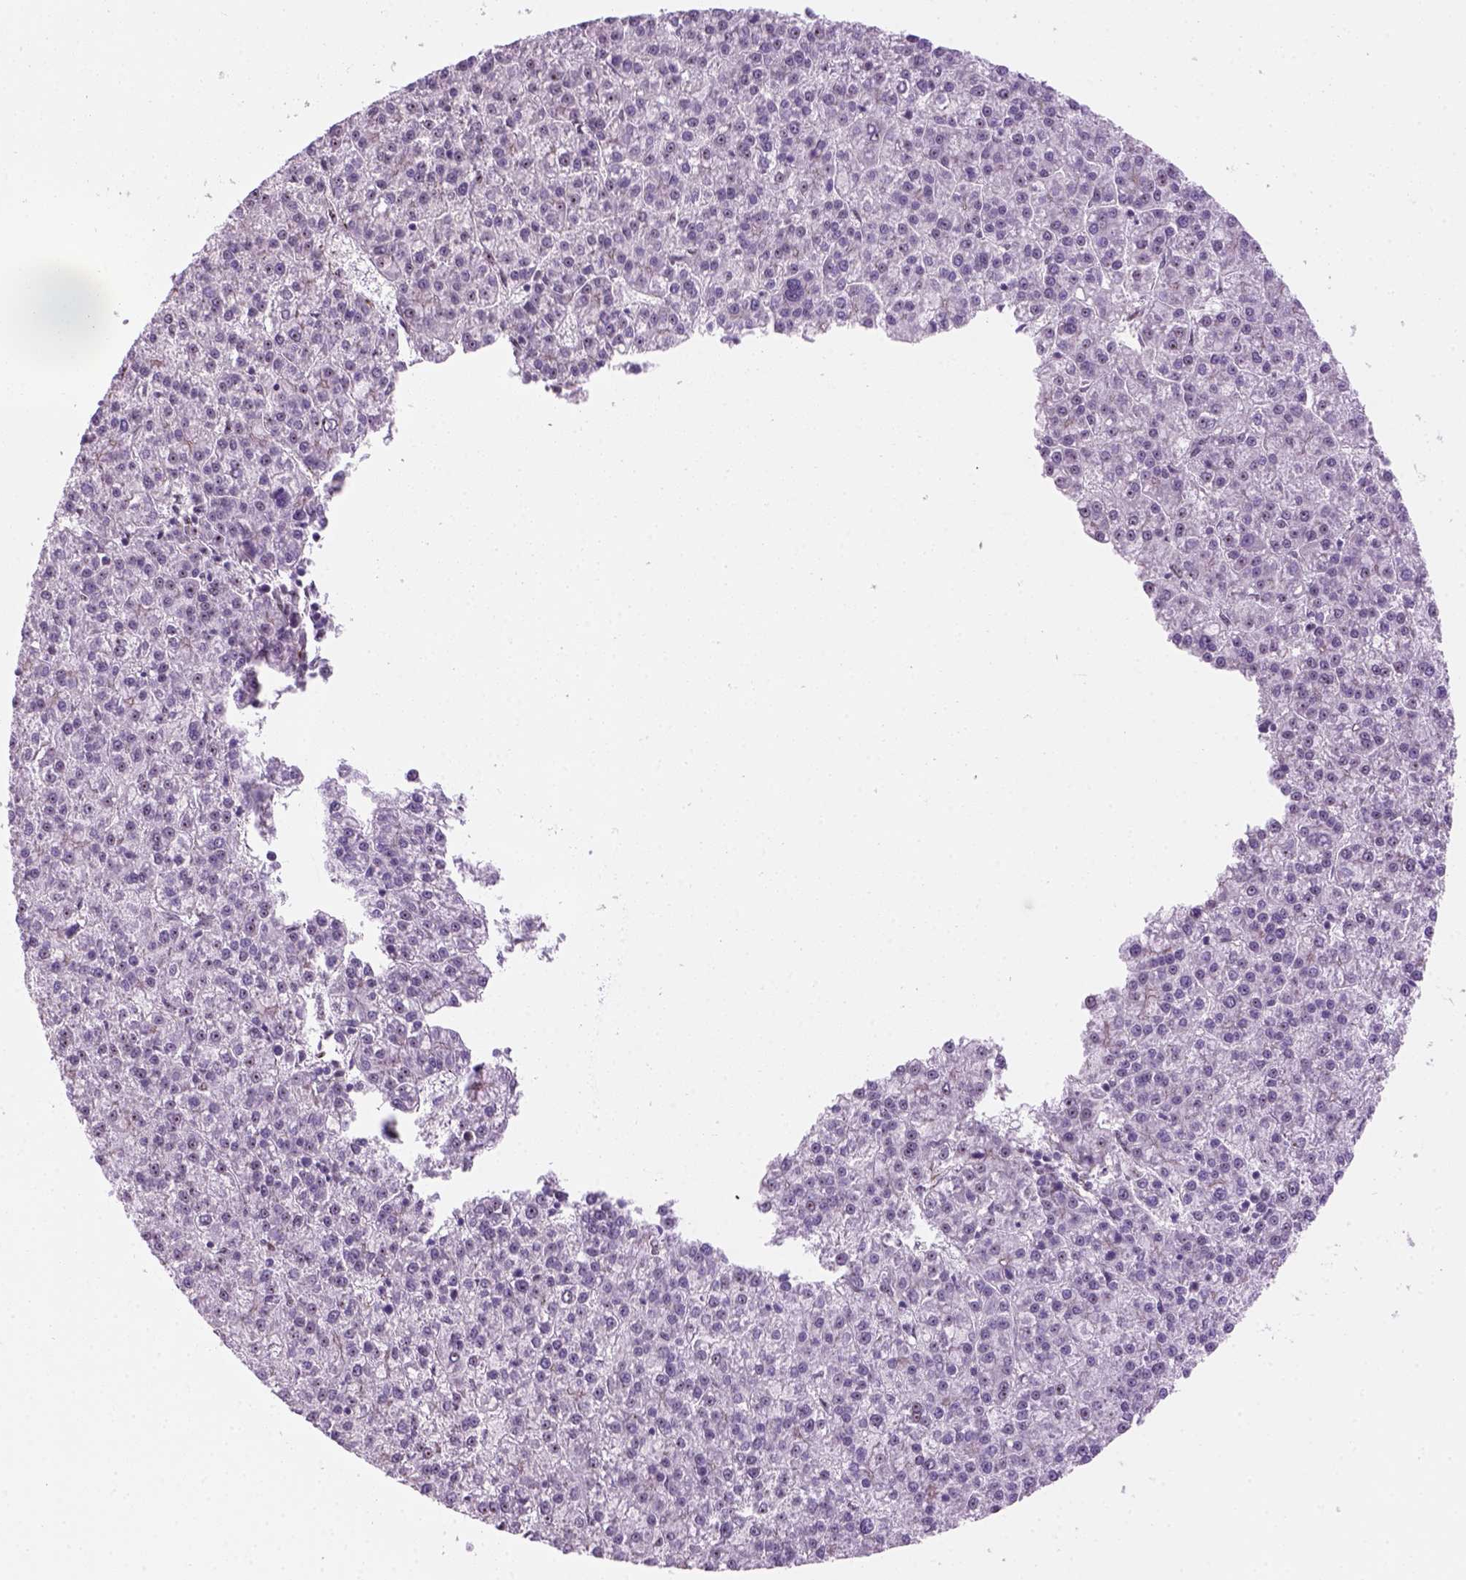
{"staining": {"intensity": "moderate", "quantity": "25%-75%", "location": "nuclear"}, "tissue": "liver cancer", "cell_type": "Tumor cells", "image_type": "cancer", "snomed": [{"axis": "morphology", "description": "Carcinoma, Hepatocellular, NOS"}, {"axis": "topography", "description": "Liver"}], "caption": "Immunohistochemical staining of liver cancer reveals moderate nuclear protein staining in about 25%-75% of tumor cells.", "gene": "RRS1", "patient": {"sex": "female", "age": 58}}